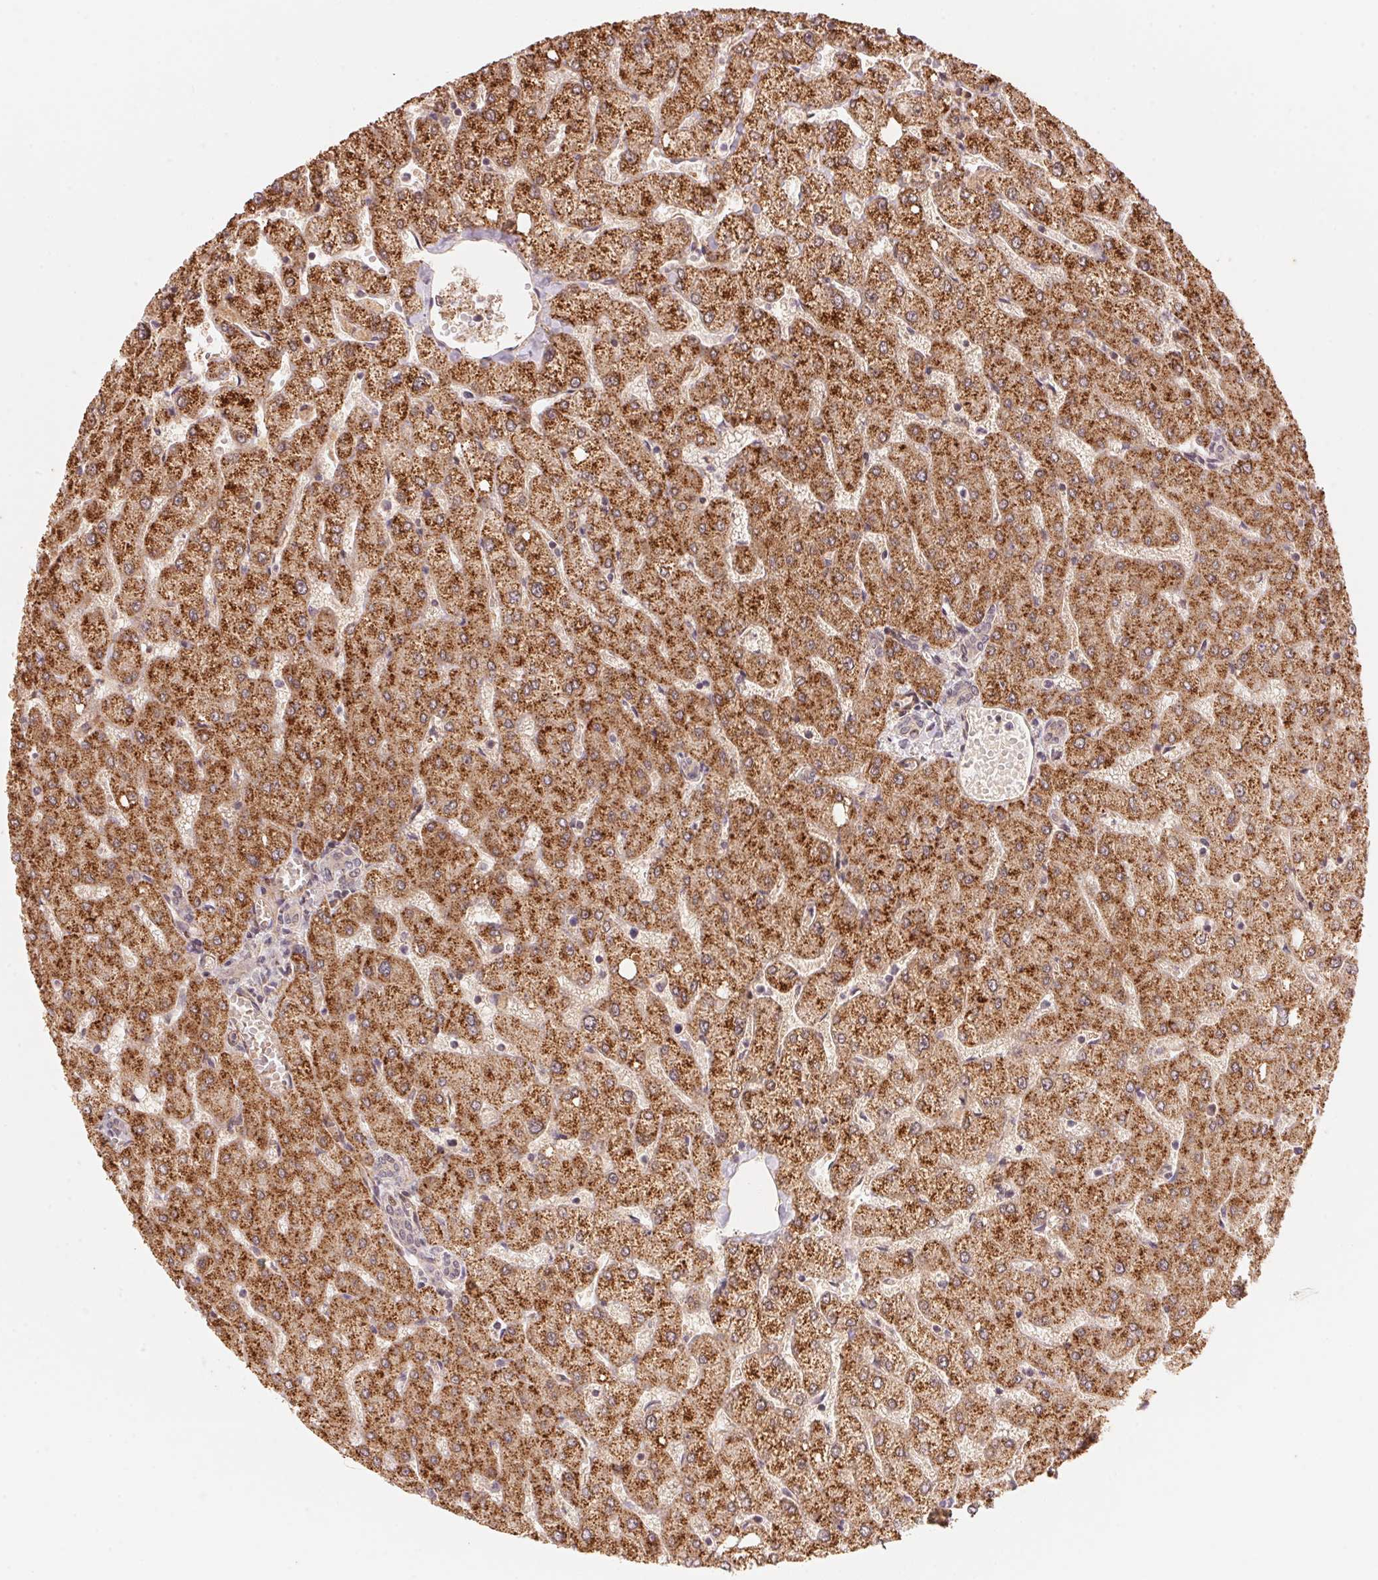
{"staining": {"intensity": "negative", "quantity": "none", "location": "none"}, "tissue": "liver", "cell_type": "Cholangiocytes", "image_type": "normal", "snomed": [{"axis": "morphology", "description": "Normal tissue, NOS"}, {"axis": "topography", "description": "Liver"}], "caption": "Immunohistochemistry photomicrograph of benign human liver stained for a protein (brown), which displays no expression in cholangiocytes.", "gene": "TNIP2", "patient": {"sex": "female", "age": 54}}